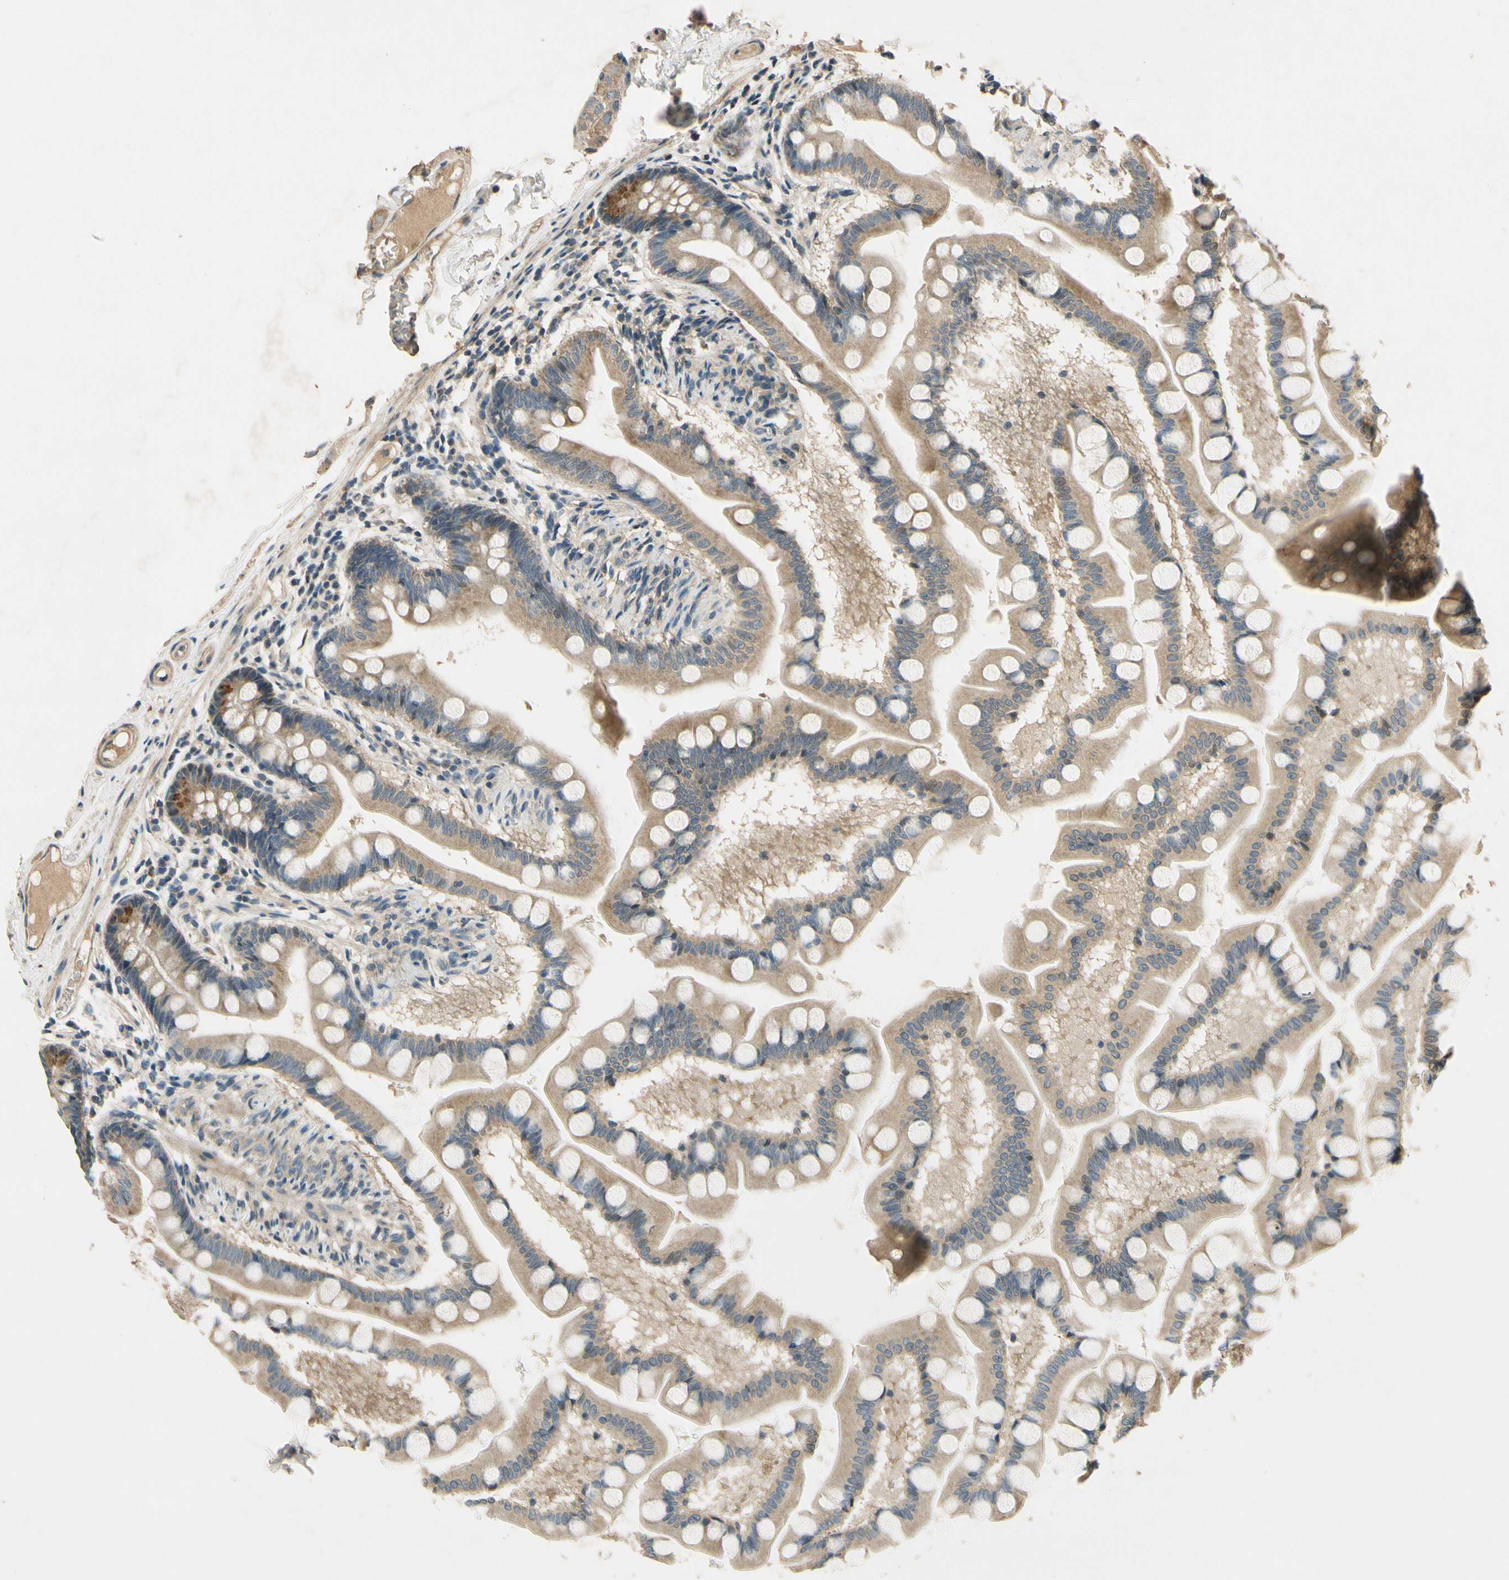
{"staining": {"intensity": "weak", "quantity": ">75%", "location": "cytoplasmic/membranous"}, "tissue": "small intestine", "cell_type": "Glandular cells", "image_type": "normal", "snomed": [{"axis": "morphology", "description": "Normal tissue, NOS"}, {"axis": "topography", "description": "Small intestine"}], "caption": "Immunohistochemical staining of normal human small intestine demonstrates low levels of weak cytoplasmic/membranous expression in about >75% of glandular cells. (DAB (3,3'-diaminobenzidine) = brown stain, brightfield microscopy at high magnification).", "gene": "ALKBH3", "patient": {"sex": "male", "age": 41}}